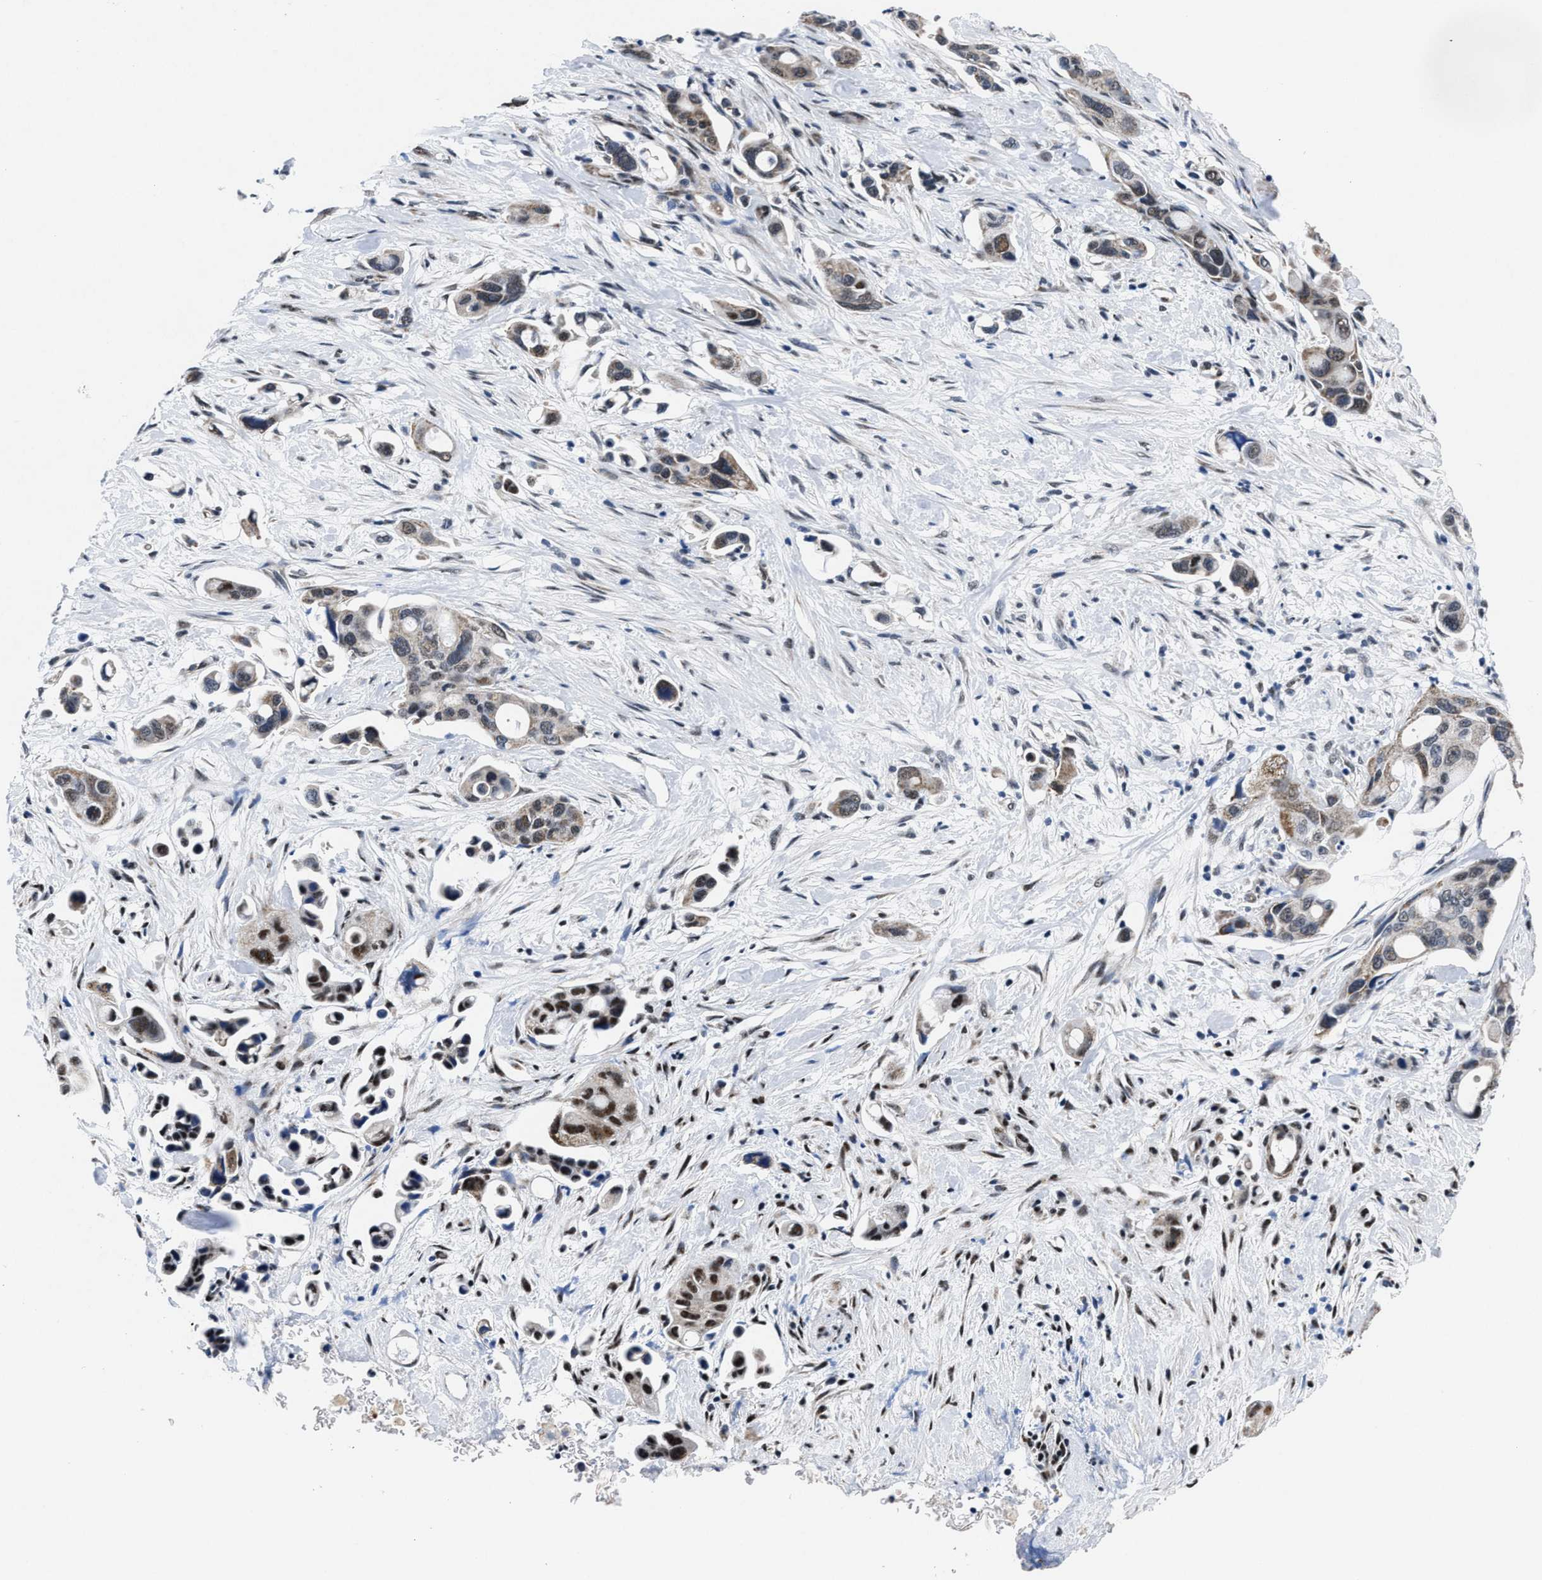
{"staining": {"intensity": "moderate", "quantity": "25%-75%", "location": "cytoplasmic/membranous,nuclear"}, "tissue": "pancreatic cancer", "cell_type": "Tumor cells", "image_type": "cancer", "snomed": [{"axis": "morphology", "description": "Adenocarcinoma, NOS"}, {"axis": "topography", "description": "Pancreas"}], "caption": "Pancreatic cancer was stained to show a protein in brown. There is medium levels of moderate cytoplasmic/membranous and nuclear expression in approximately 25%-75% of tumor cells.", "gene": "ID3", "patient": {"sex": "male", "age": 53}}